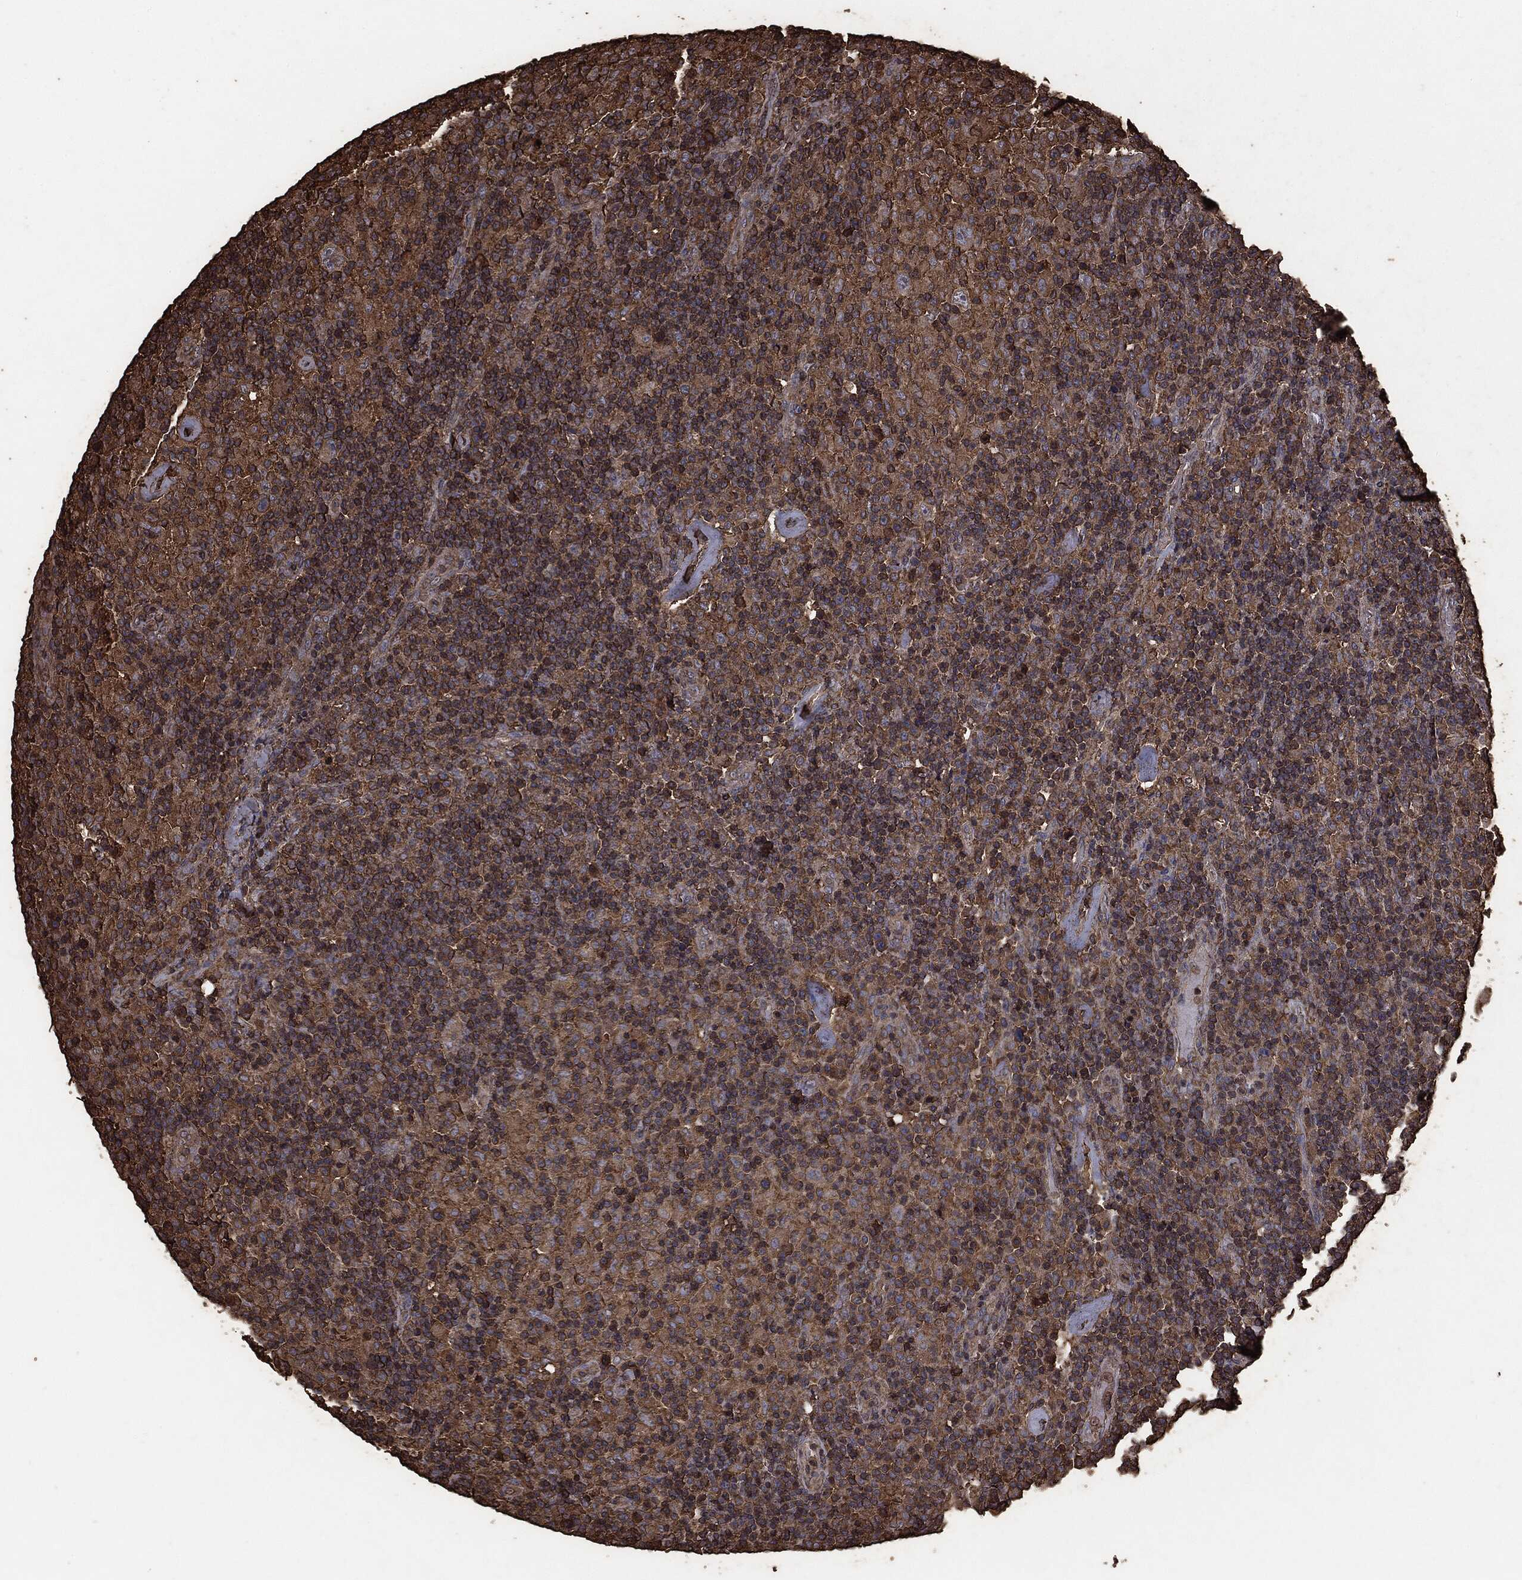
{"staining": {"intensity": "negative", "quantity": "none", "location": "none"}, "tissue": "lymphoma", "cell_type": "Tumor cells", "image_type": "cancer", "snomed": [{"axis": "morphology", "description": "Hodgkin's disease, NOS"}, {"axis": "topography", "description": "Lymph node"}], "caption": "There is no significant staining in tumor cells of Hodgkin's disease.", "gene": "MTOR", "patient": {"sex": "male", "age": 70}}